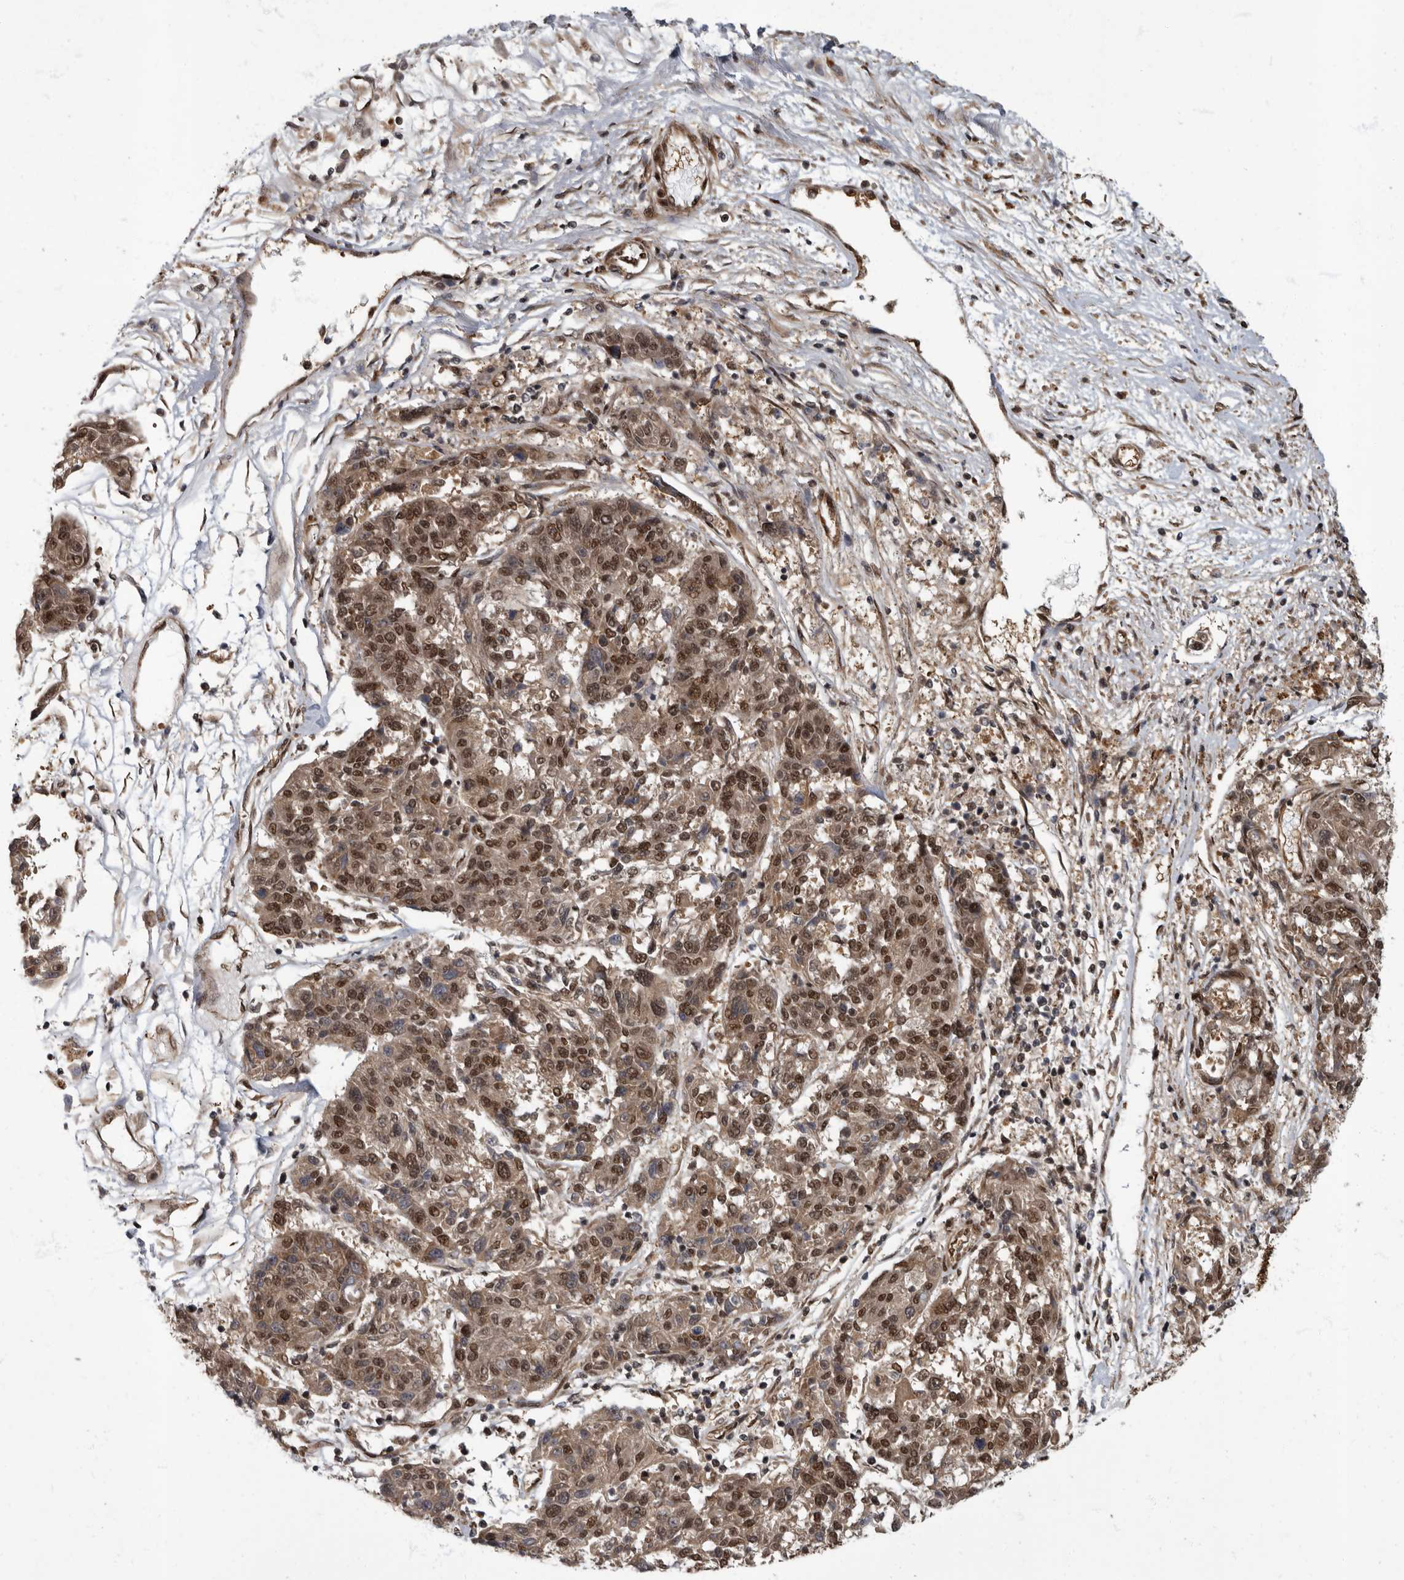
{"staining": {"intensity": "strong", "quantity": ">75%", "location": "cytoplasmic/membranous,nuclear"}, "tissue": "melanoma", "cell_type": "Tumor cells", "image_type": "cancer", "snomed": [{"axis": "morphology", "description": "Malignant melanoma, NOS"}, {"axis": "topography", "description": "Skin"}], "caption": "Protein staining of malignant melanoma tissue shows strong cytoplasmic/membranous and nuclear staining in approximately >75% of tumor cells.", "gene": "VPS50", "patient": {"sex": "male", "age": 53}}